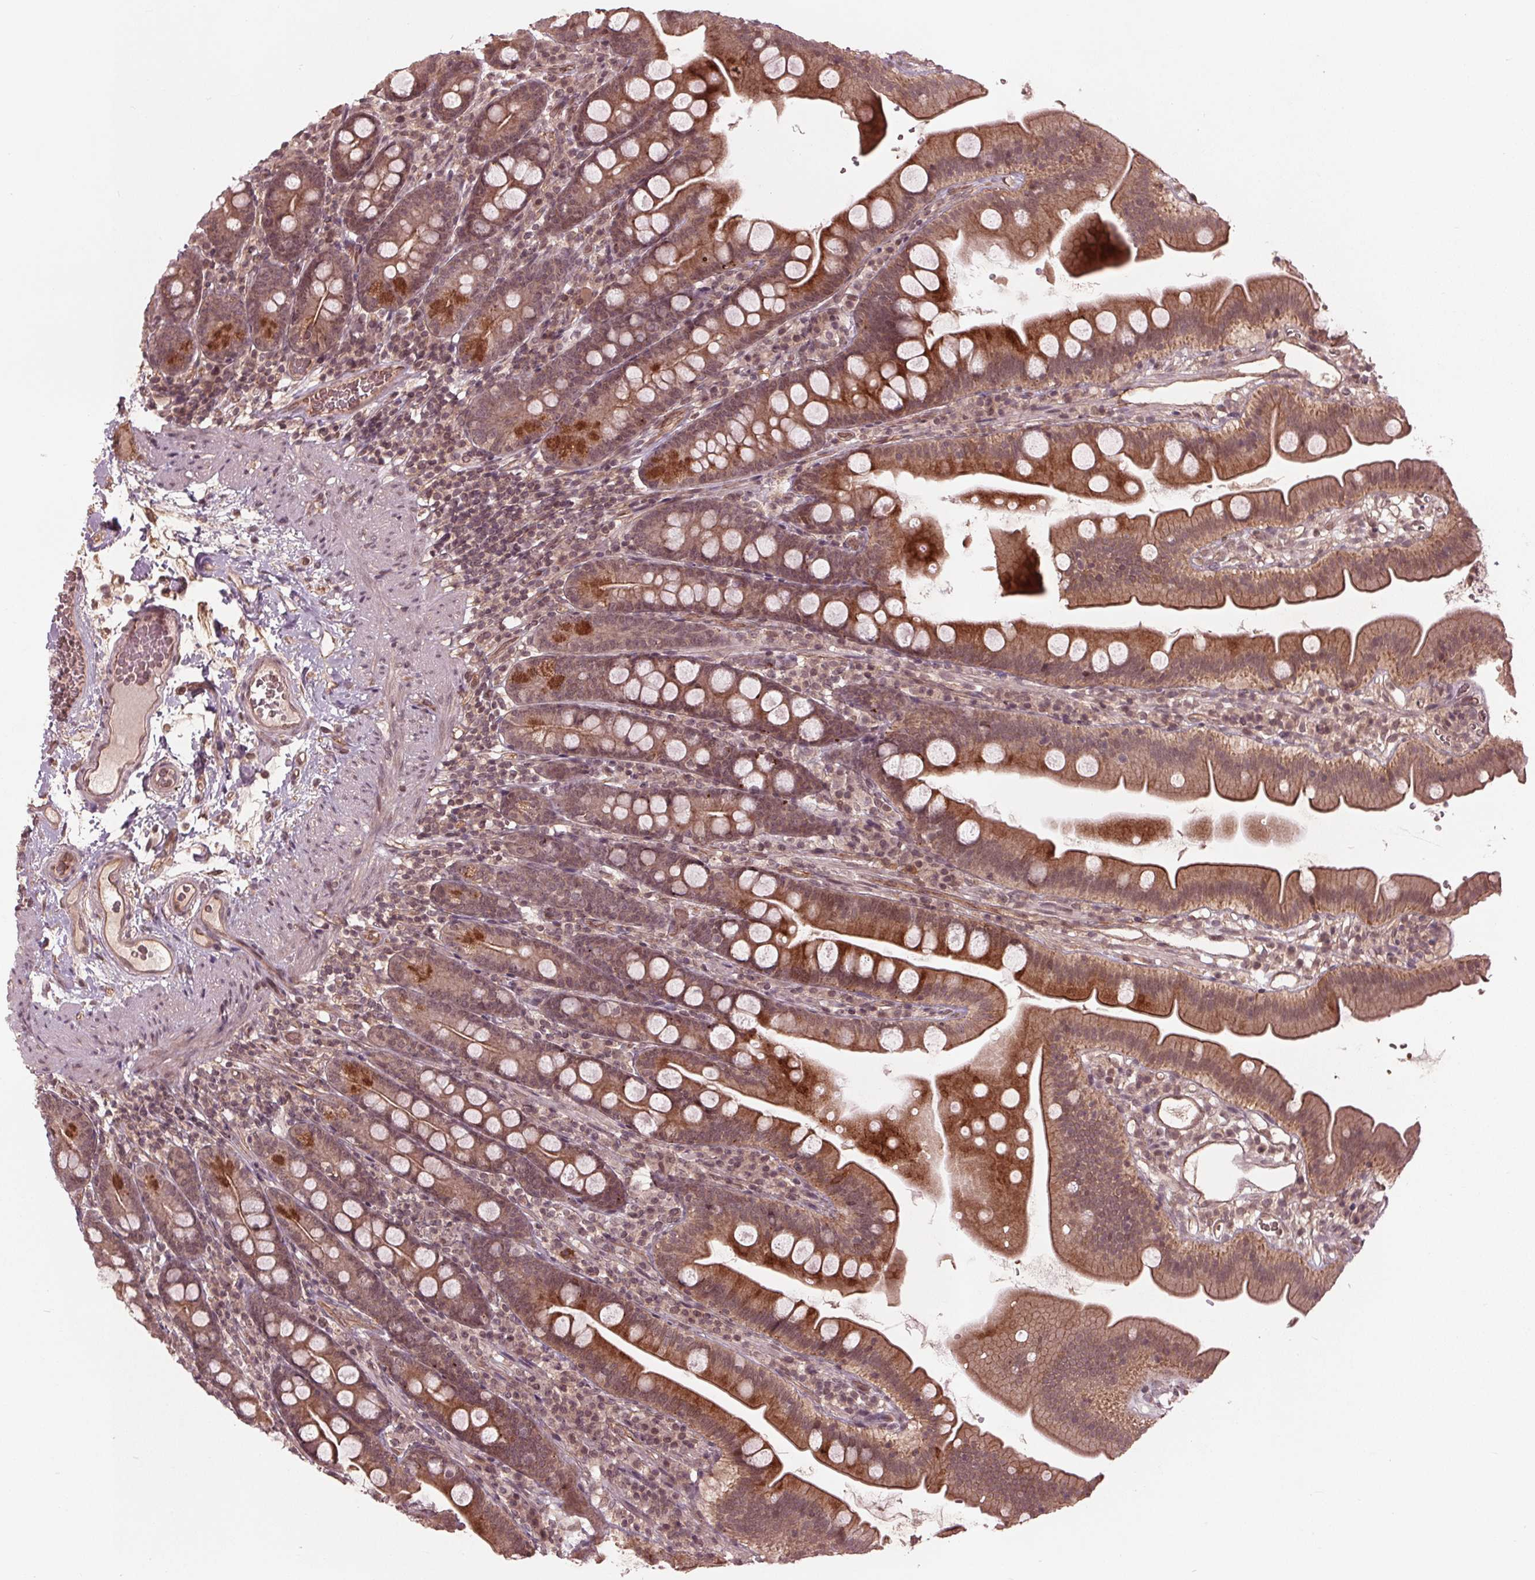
{"staining": {"intensity": "moderate", "quantity": "25%-75%", "location": "cytoplasmic/membranous"}, "tissue": "duodenum", "cell_type": "Glandular cells", "image_type": "normal", "snomed": [{"axis": "morphology", "description": "Normal tissue, NOS"}, {"axis": "topography", "description": "Duodenum"}], "caption": "Protein staining of normal duodenum demonstrates moderate cytoplasmic/membranous positivity in approximately 25%-75% of glandular cells. The staining was performed using DAB (3,3'-diaminobenzidine) to visualize the protein expression in brown, while the nuclei were stained in blue with hematoxylin (Magnification: 20x).", "gene": "BTBD1", "patient": {"sex": "female", "age": 67}}